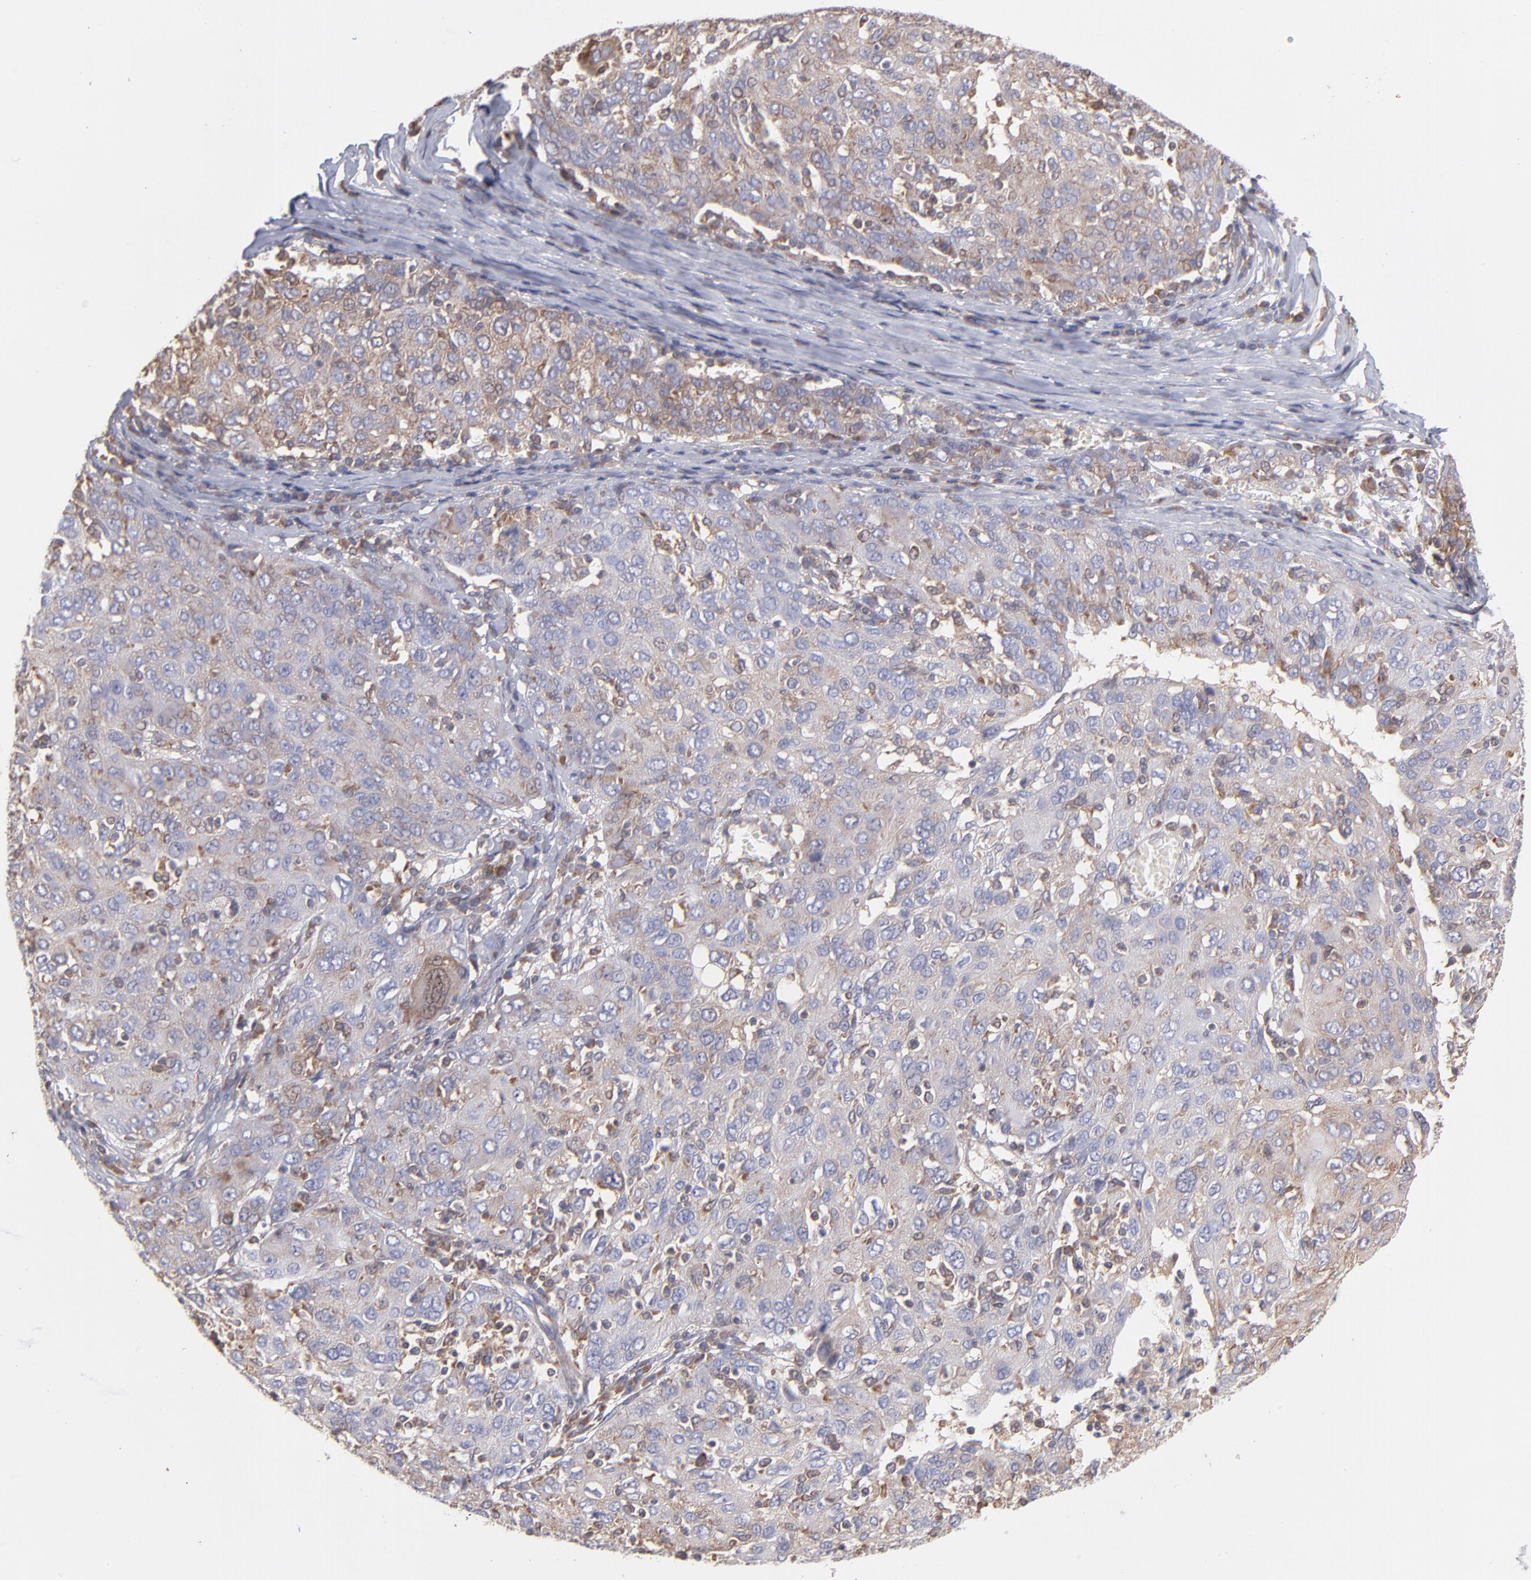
{"staining": {"intensity": "weak", "quantity": "25%-75%", "location": "cytoplasmic/membranous"}, "tissue": "ovarian cancer", "cell_type": "Tumor cells", "image_type": "cancer", "snomed": [{"axis": "morphology", "description": "Carcinoma, endometroid"}, {"axis": "topography", "description": "Ovary"}], "caption": "Endometroid carcinoma (ovarian) stained with a brown dye exhibits weak cytoplasmic/membranous positive expression in approximately 25%-75% of tumor cells.", "gene": "MAPRE1", "patient": {"sex": "female", "age": 50}}